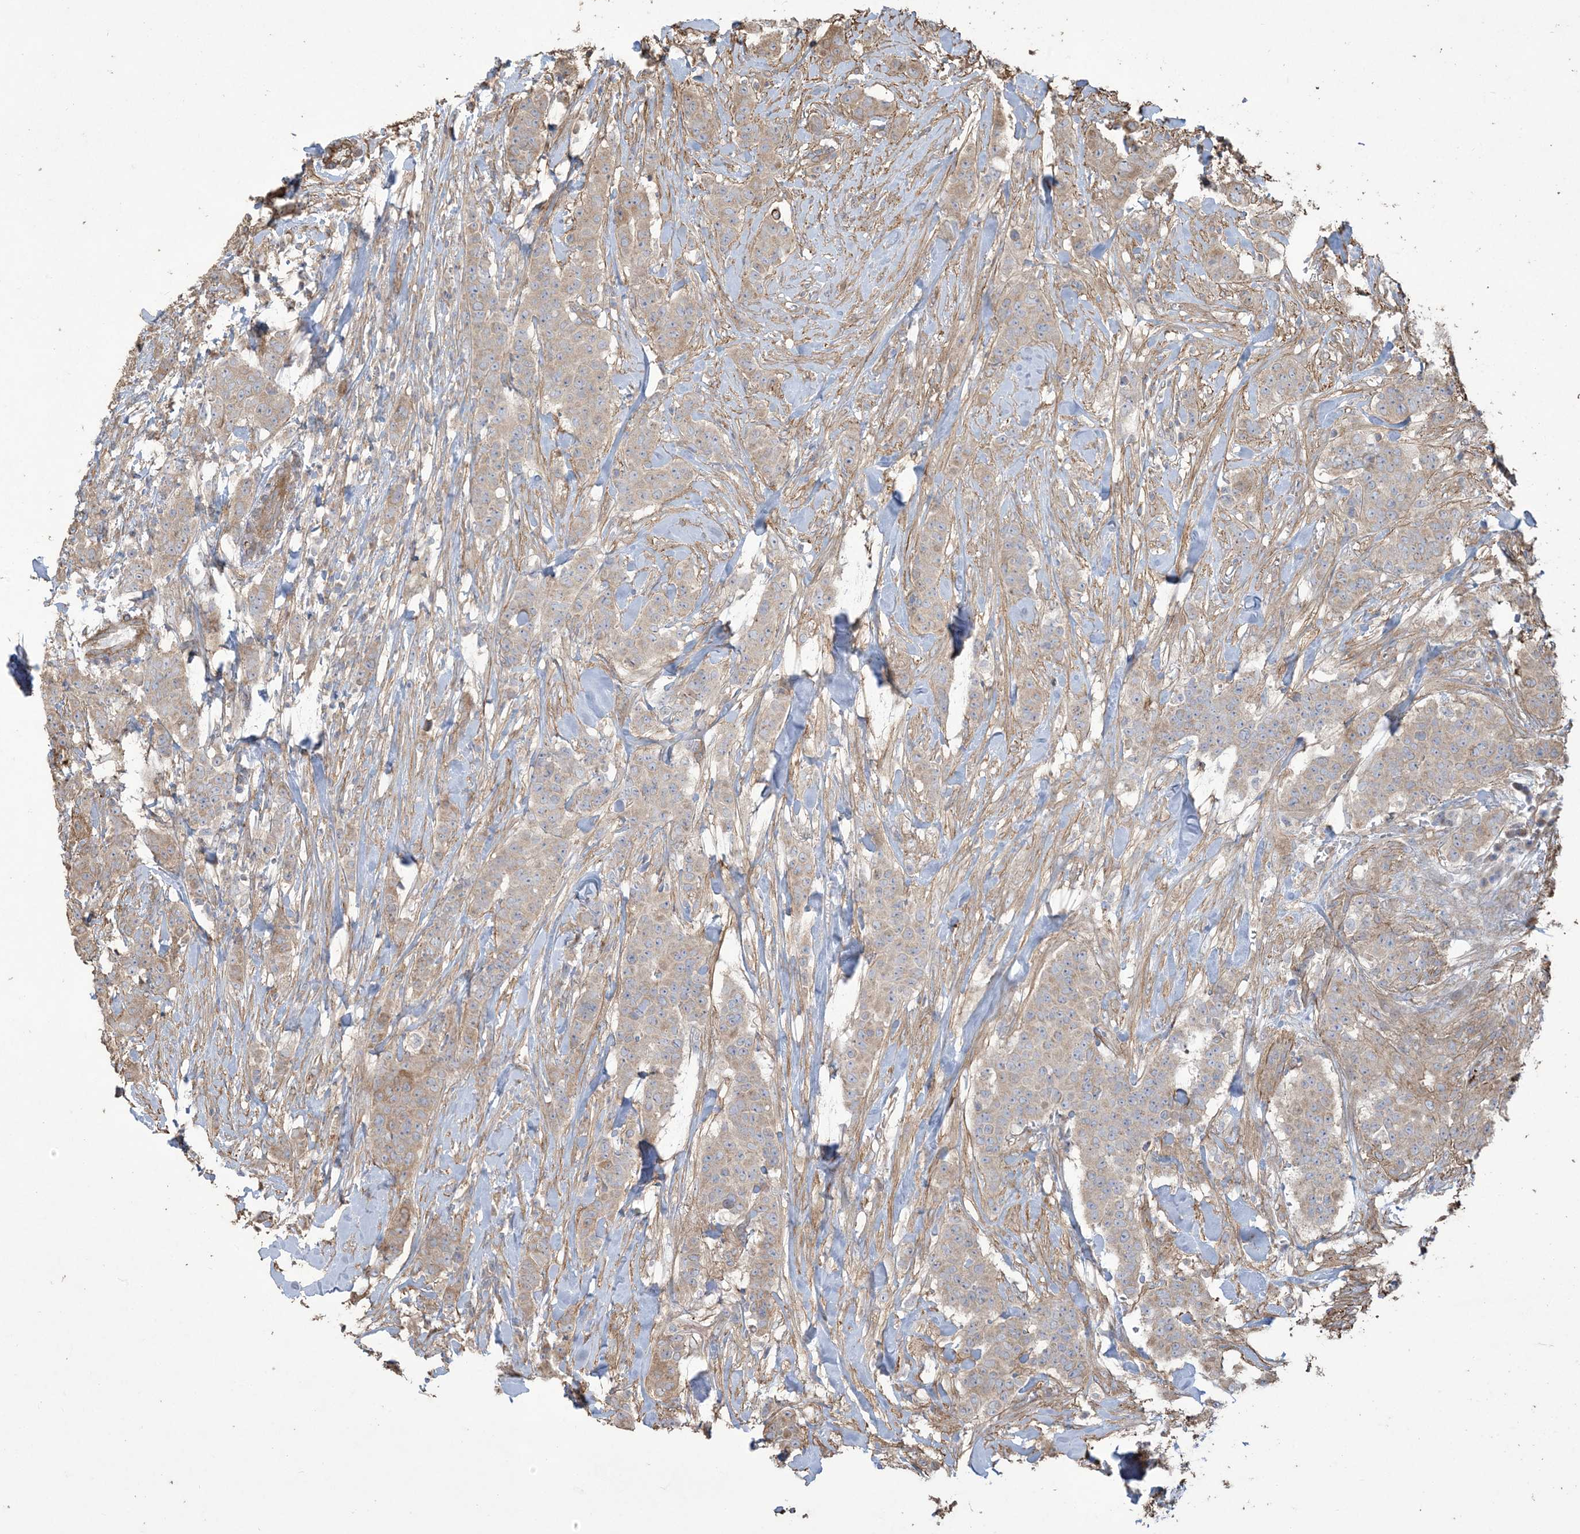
{"staining": {"intensity": "weak", "quantity": "25%-75%", "location": "cytoplasmic/membranous"}, "tissue": "breast cancer", "cell_type": "Tumor cells", "image_type": "cancer", "snomed": [{"axis": "morphology", "description": "Duct carcinoma"}, {"axis": "topography", "description": "Breast"}], "caption": "The immunohistochemical stain shows weak cytoplasmic/membranous staining in tumor cells of breast cancer (invasive ductal carcinoma) tissue.", "gene": "KLHL18", "patient": {"sex": "female", "age": 40}}